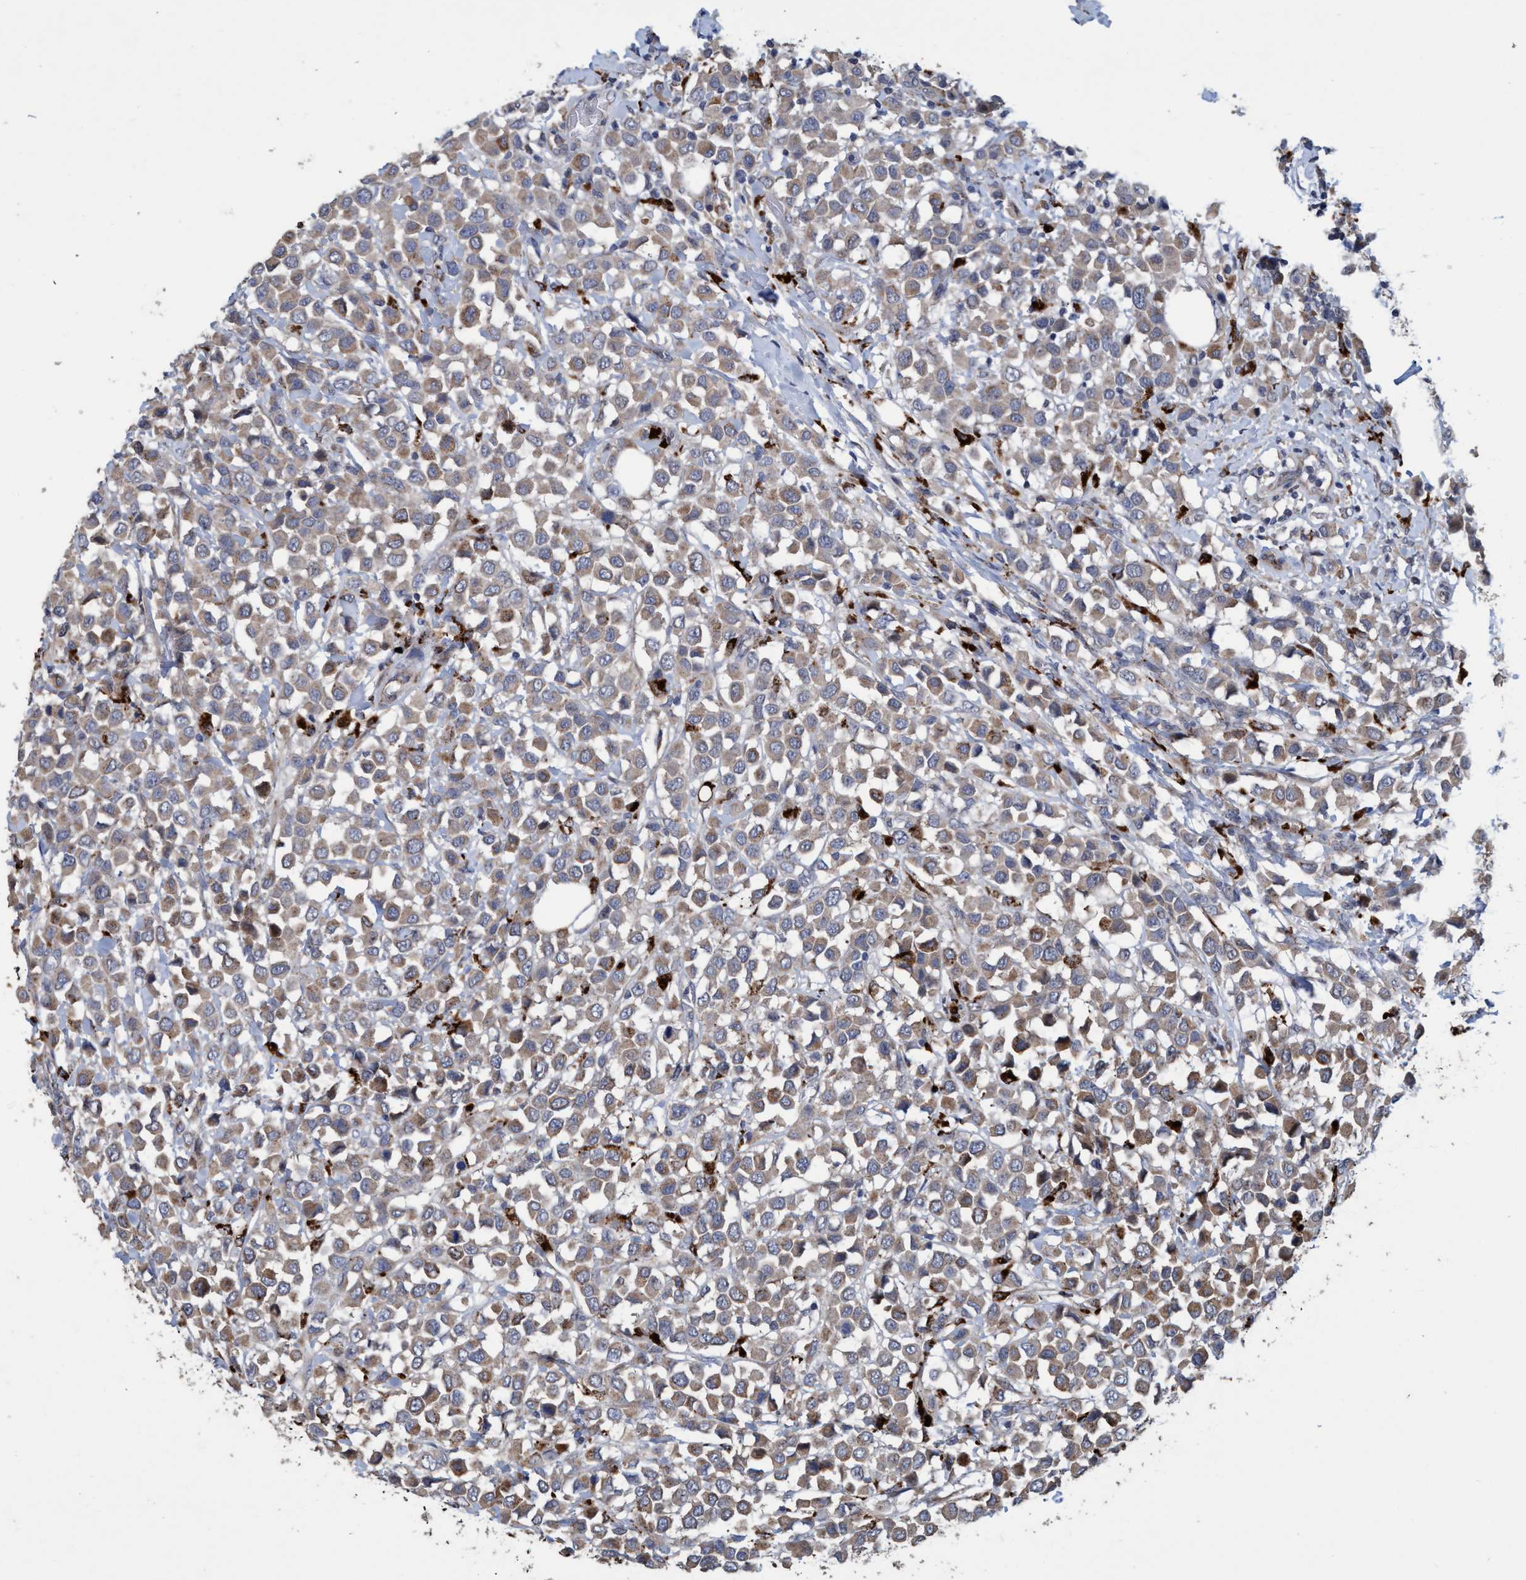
{"staining": {"intensity": "moderate", "quantity": ">75%", "location": "cytoplasmic/membranous"}, "tissue": "breast cancer", "cell_type": "Tumor cells", "image_type": "cancer", "snomed": [{"axis": "morphology", "description": "Duct carcinoma"}, {"axis": "topography", "description": "Breast"}], "caption": "Breast cancer (intraductal carcinoma) was stained to show a protein in brown. There is medium levels of moderate cytoplasmic/membranous staining in about >75% of tumor cells. (Brightfield microscopy of DAB IHC at high magnification).", "gene": "BBS9", "patient": {"sex": "female", "age": 61}}